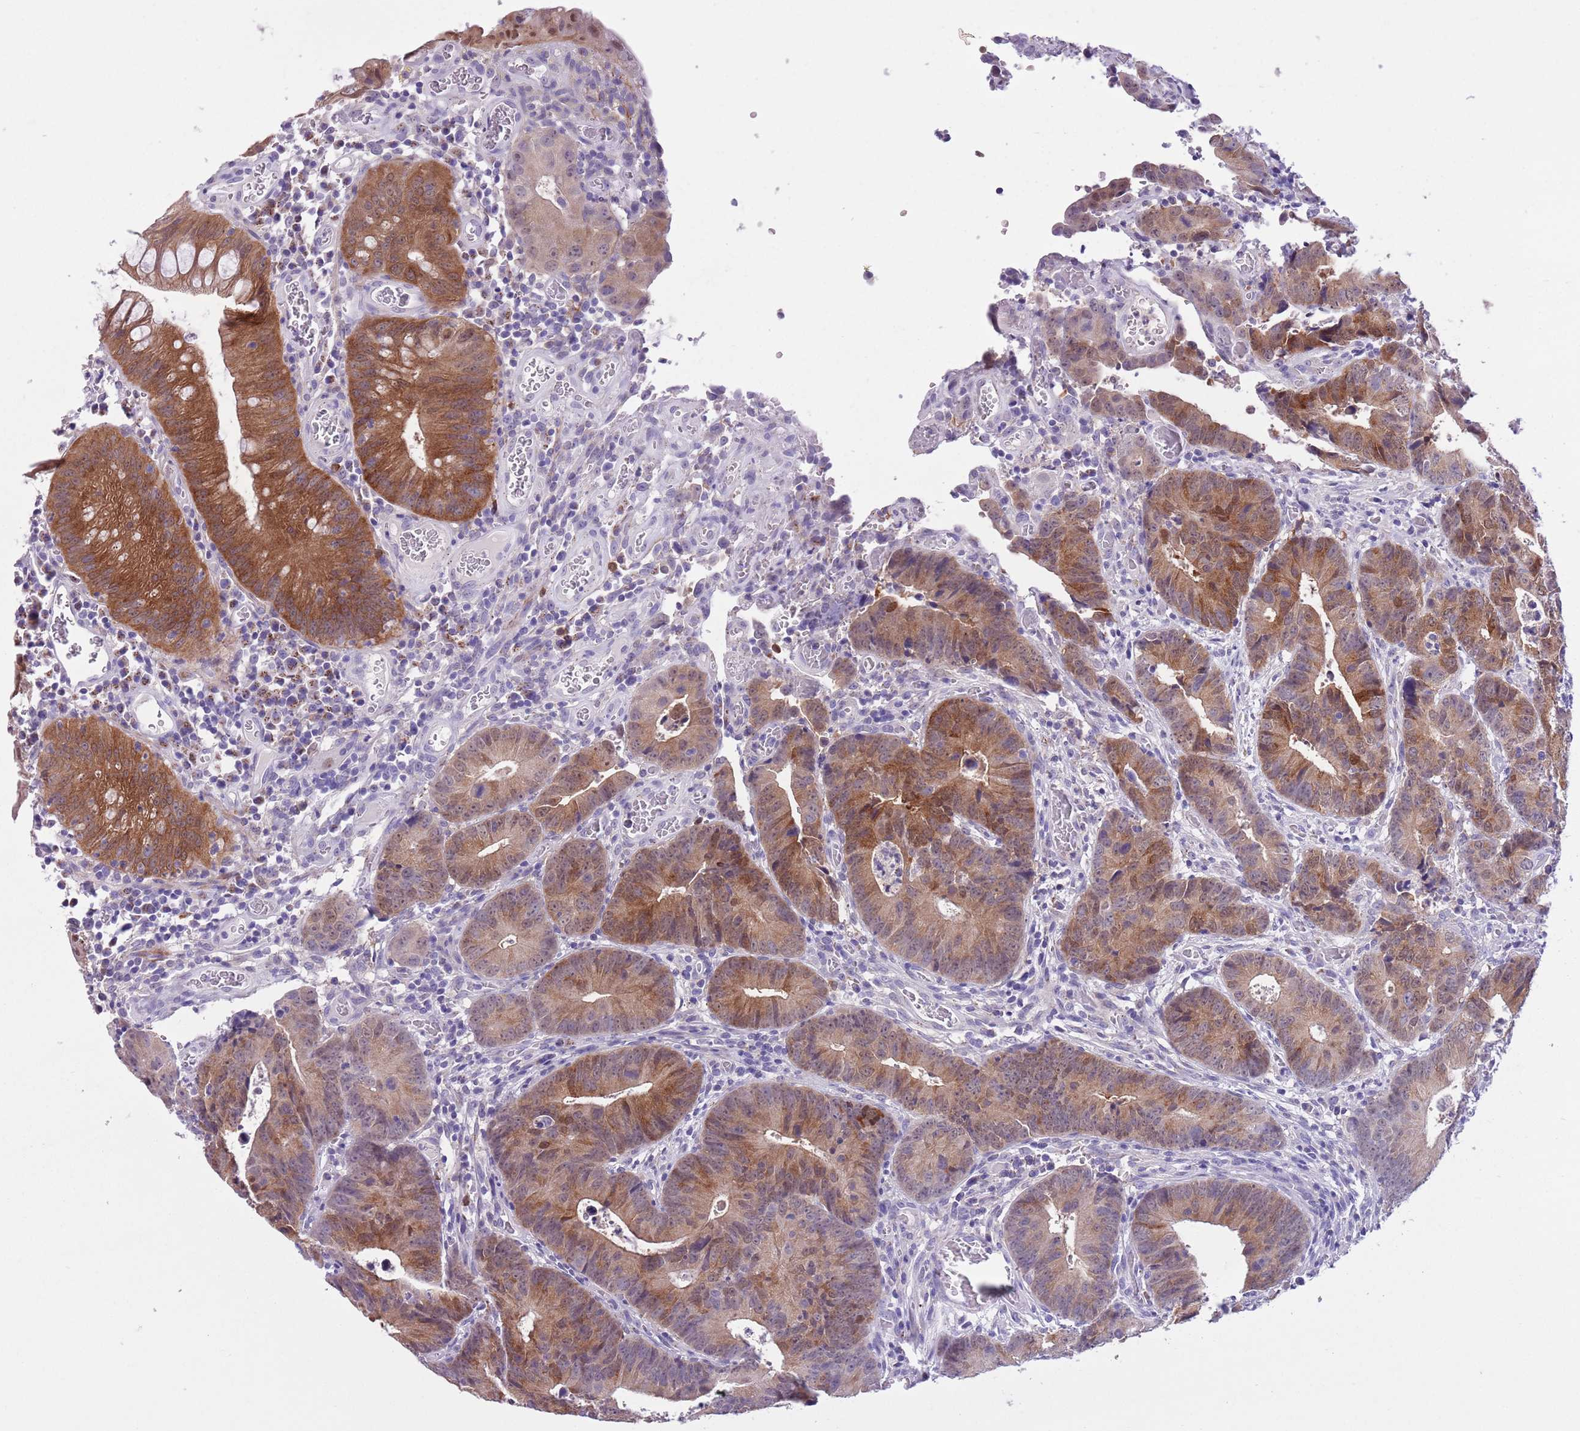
{"staining": {"intensity": "moderate", "quantity": ">75%", "location": "cytoplasmic/membranous"}, "tissue": "colorectal cancer", "cell_type": "Tumor cells", "image_type": "cancer", "snomed": [{"axis": "morphology", "description": "Adenocarcinoma, NOS"}, {"axis": "topography", "description": "Colon"}], "caption": "This is a histology image of immunohistochemistry staining of colorectal cancer, which shows moderate expression in the cytoplasmic/membranous of tumor cells.", "gene": "PFKFB2", "patient": {"sex": "female", "age": 57}}